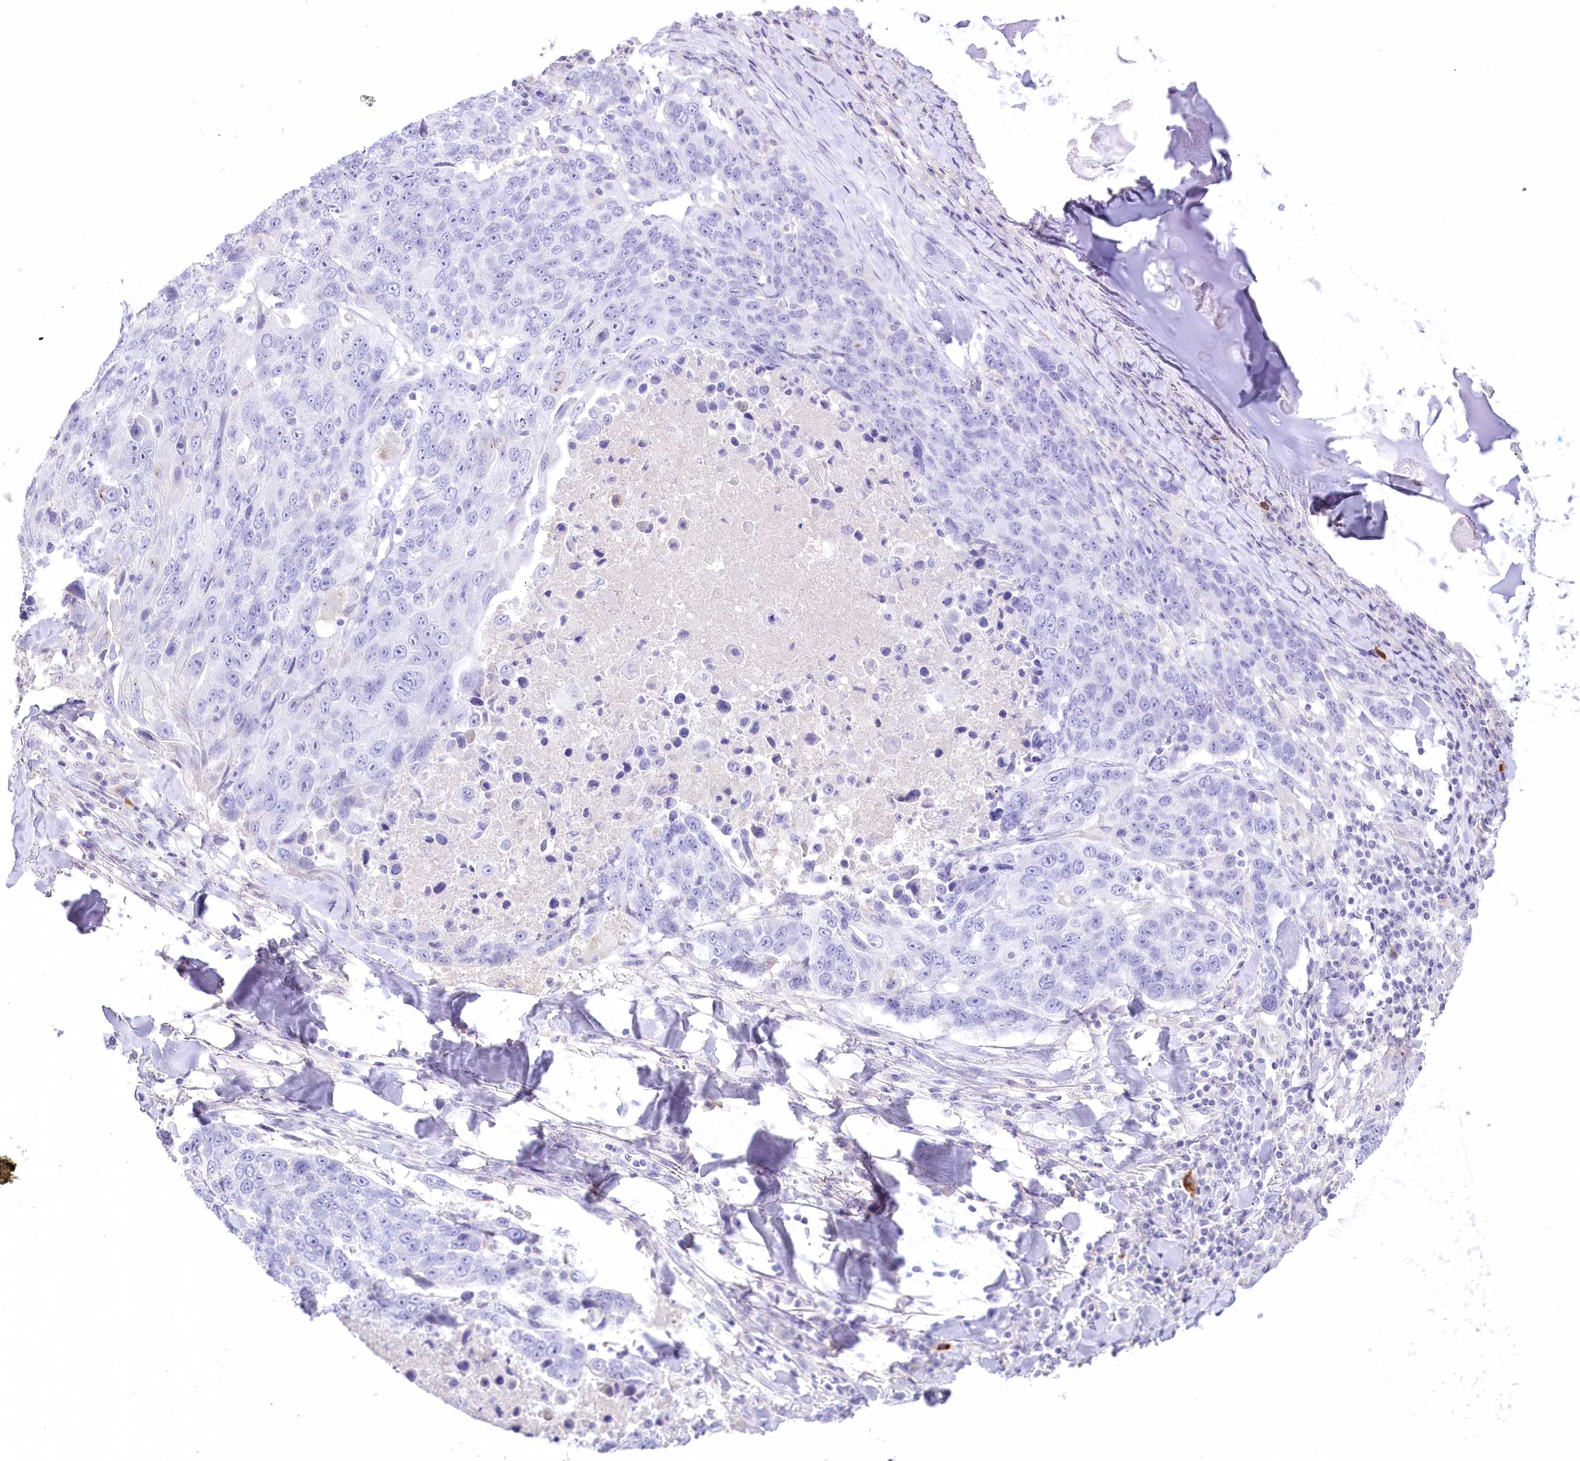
{"staining": {"intensity": "negative", "quantity": "none", "location": "none"}, "tissue": "lung cancer", "cell_type": "Tumor cells", "image_type": "cancer", "snomed": [{"axis": "morphology", "description": "Squamous cell carcinoma, NOS"}, {"axis": "topography", "description": "Lung"}], "caption": "Tumor cells are negative for brown protein staining in lung cancer (squamous cell carcinoma).", "gene": "MYOZ1", "patient": {"sex": "male", "age": 66}}